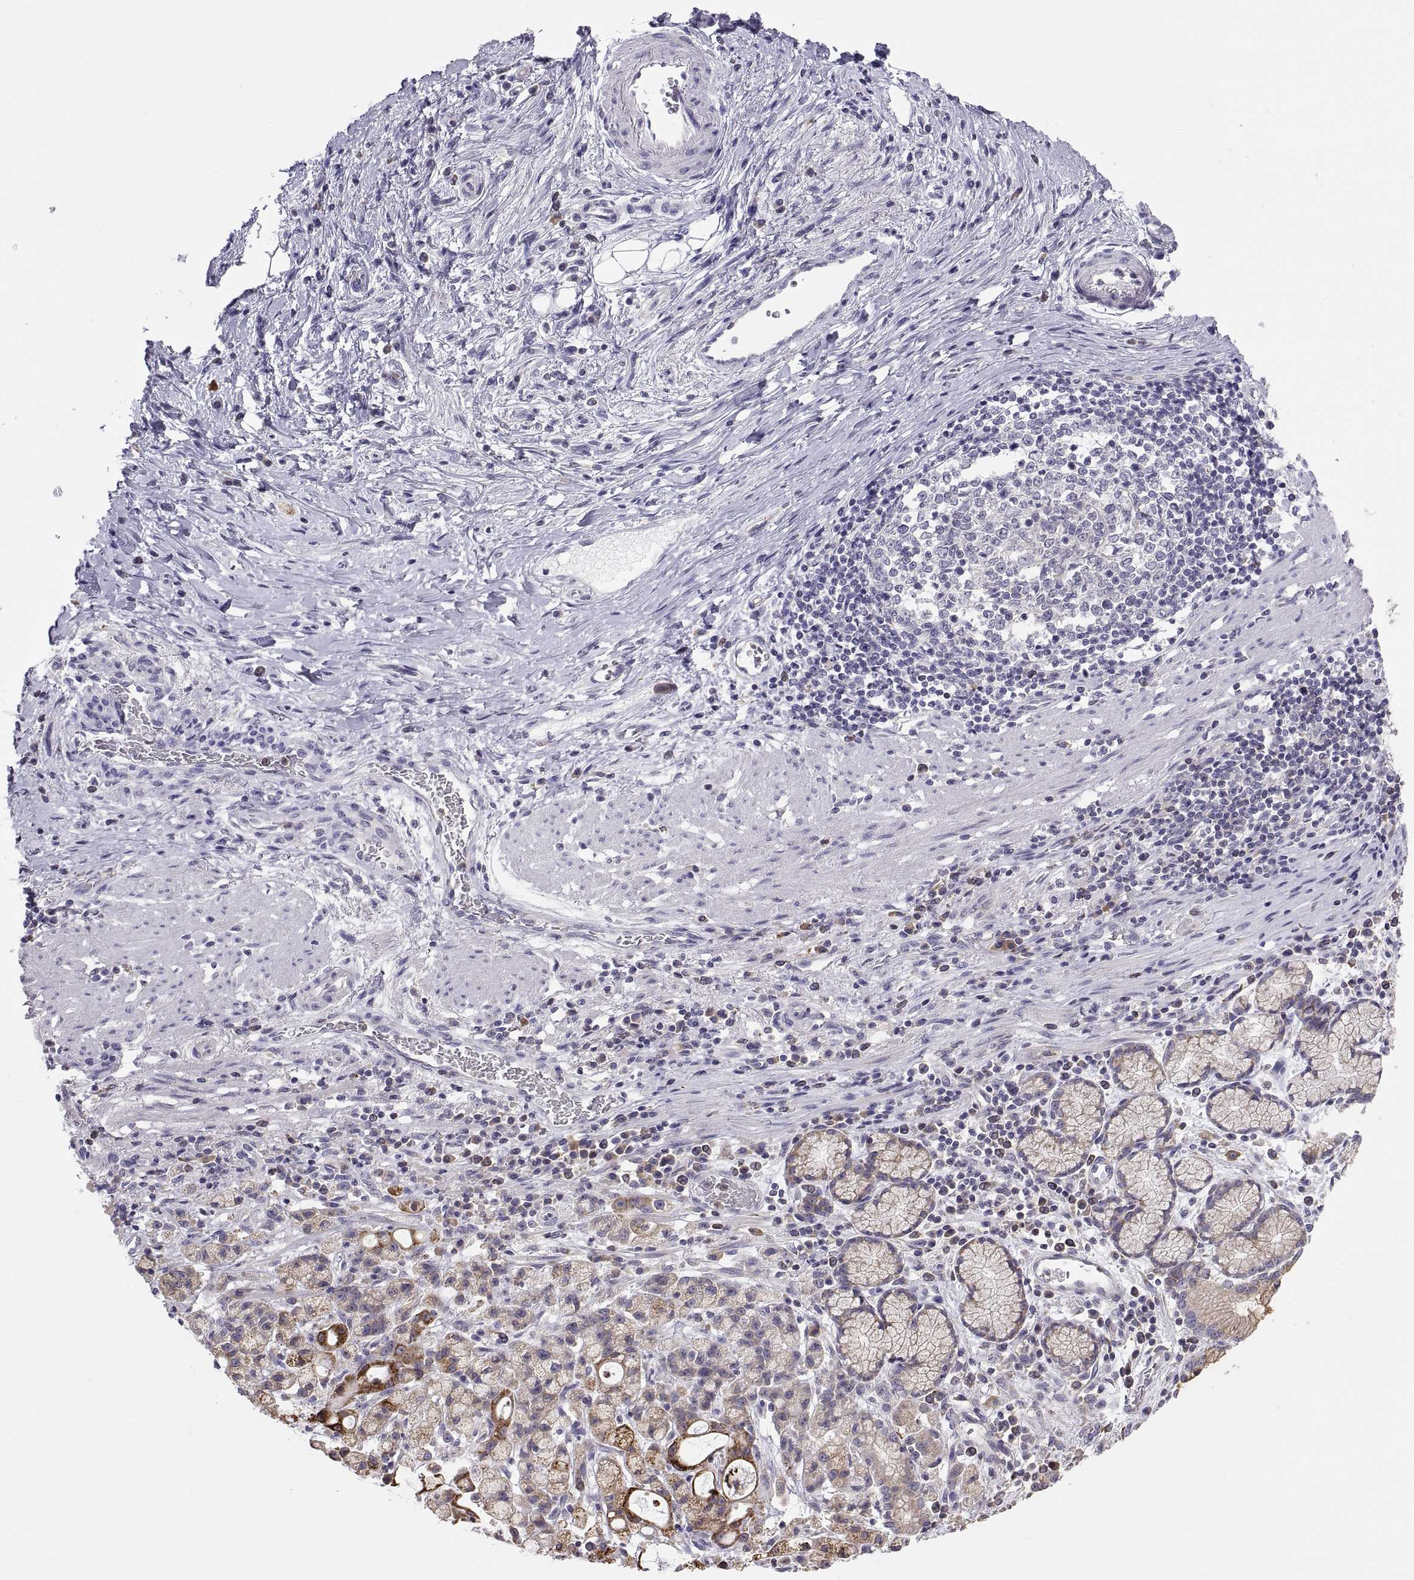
{"staining": {"intensity": "moderate", "quantity": "<25%", "location": "cytoplasmic/membranous"}, "tissue": "stomach cancer", "cell_type": "Tumor cells", "image_type": "cancer", "snomed": [{"axis": "morphology", "description": "Adenocarcinoma, NOS"}, {"axis": "topography", "description": "Stomach"}], "caption": "This is a photomicrograph of immunohistochemistry (IHC) staining of adenocarcinoma (stomach), which shows moderate staining in the cytoplasmic/membranous of tumor cells.", "gene": "ERO1A", "patient": {"sex": "male", "age": 58}}